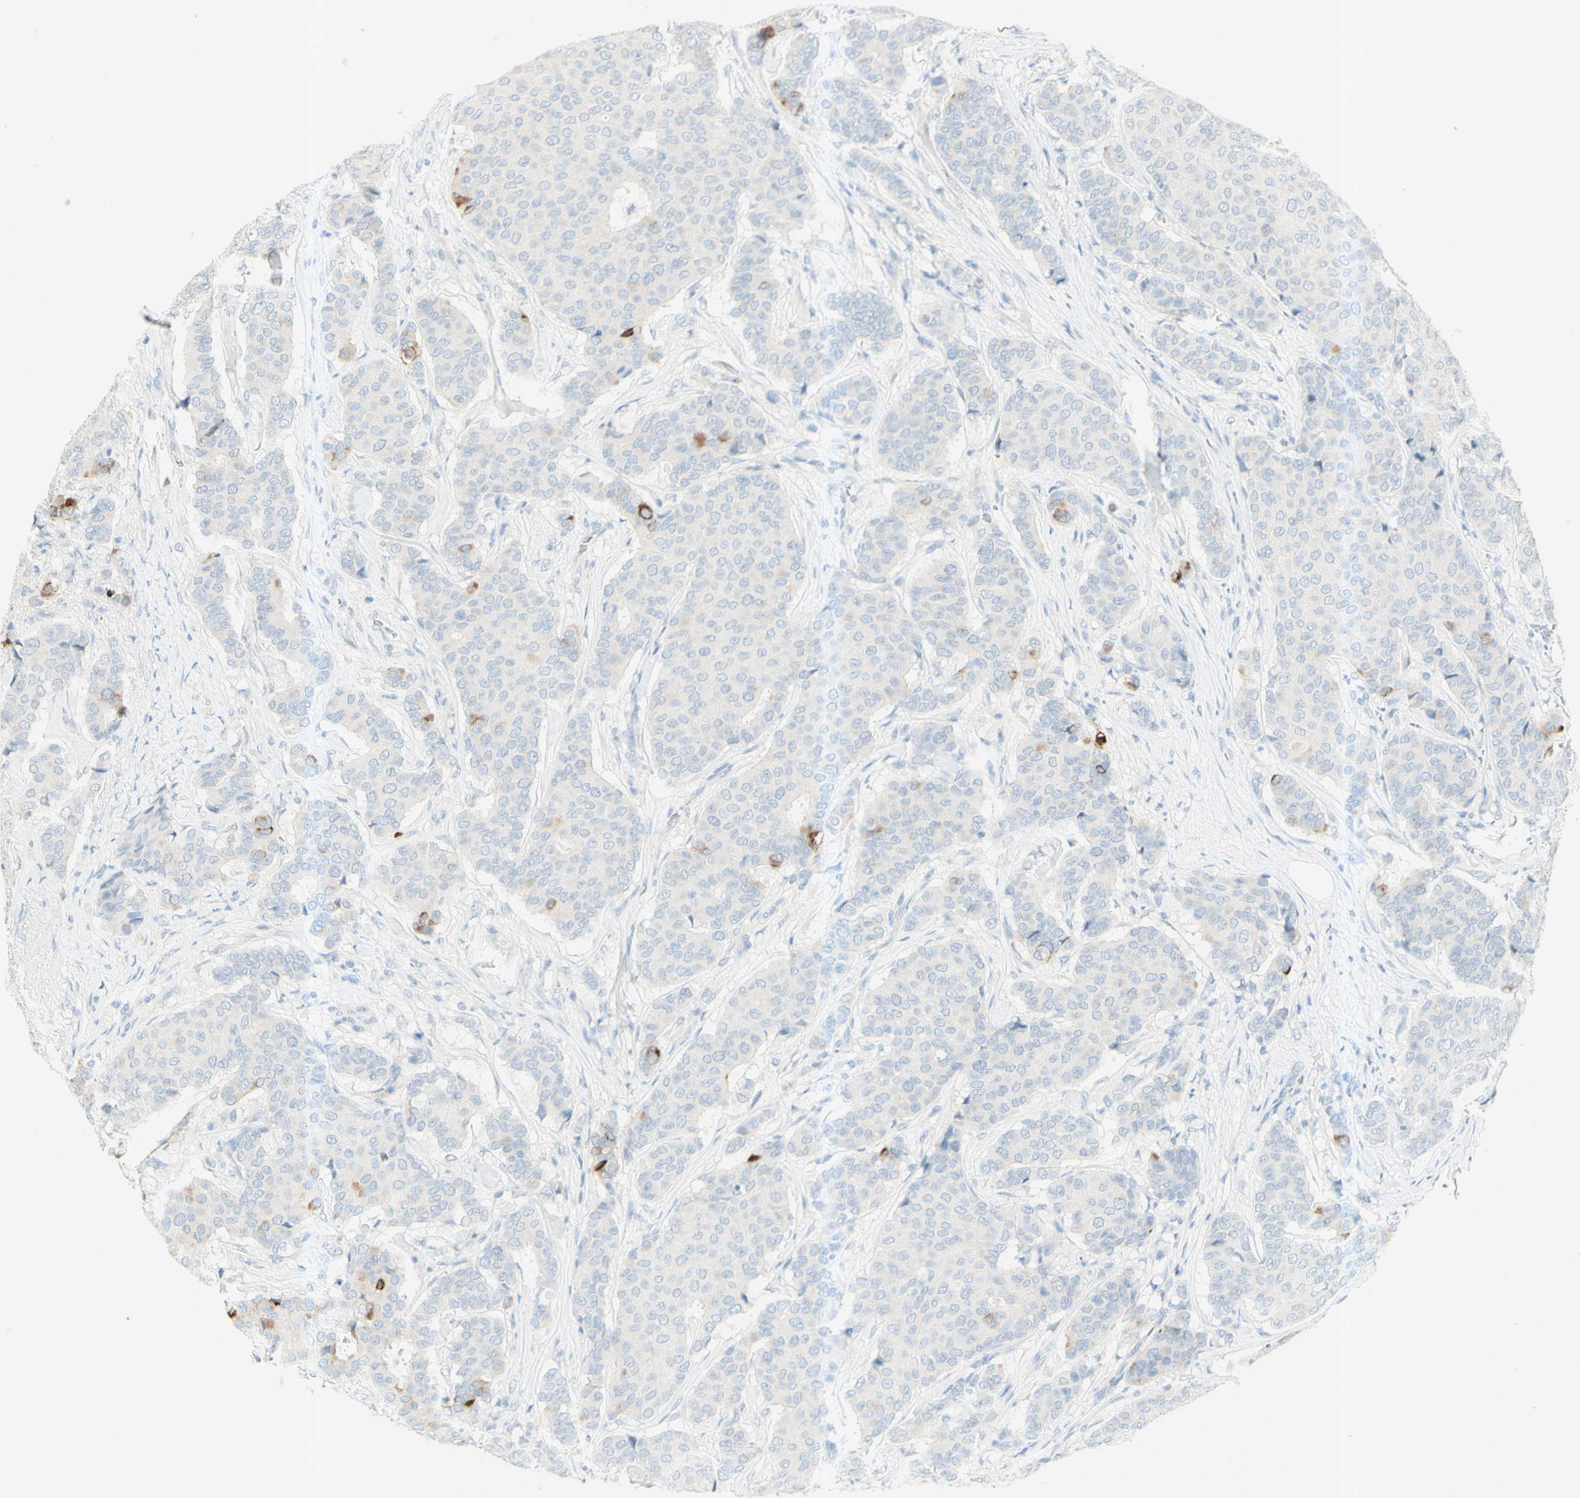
{"staining": {"intensity": "moderate", "quantity": "<25%", "location": "cytoplasmic/membranous"}, "tissue": "breast cancer", "cell_type": "Tumor cells", "image_type": "cancer", "snomed": [{"axis": "morphology", "description": "Duct carcinoma"}, {"axis": "topography", "description": "Breast"}], "caption": "High-power microscopy captured an IHC micrograph of breast cancer, revealing moderate cytoplasmic/membranous staining in about <25% of tumor cells. (DAB = brown stain, brightfield microscopy at high magnification).", "gene": "GDF15", "patient": {"sex": "female", "age": 75}}